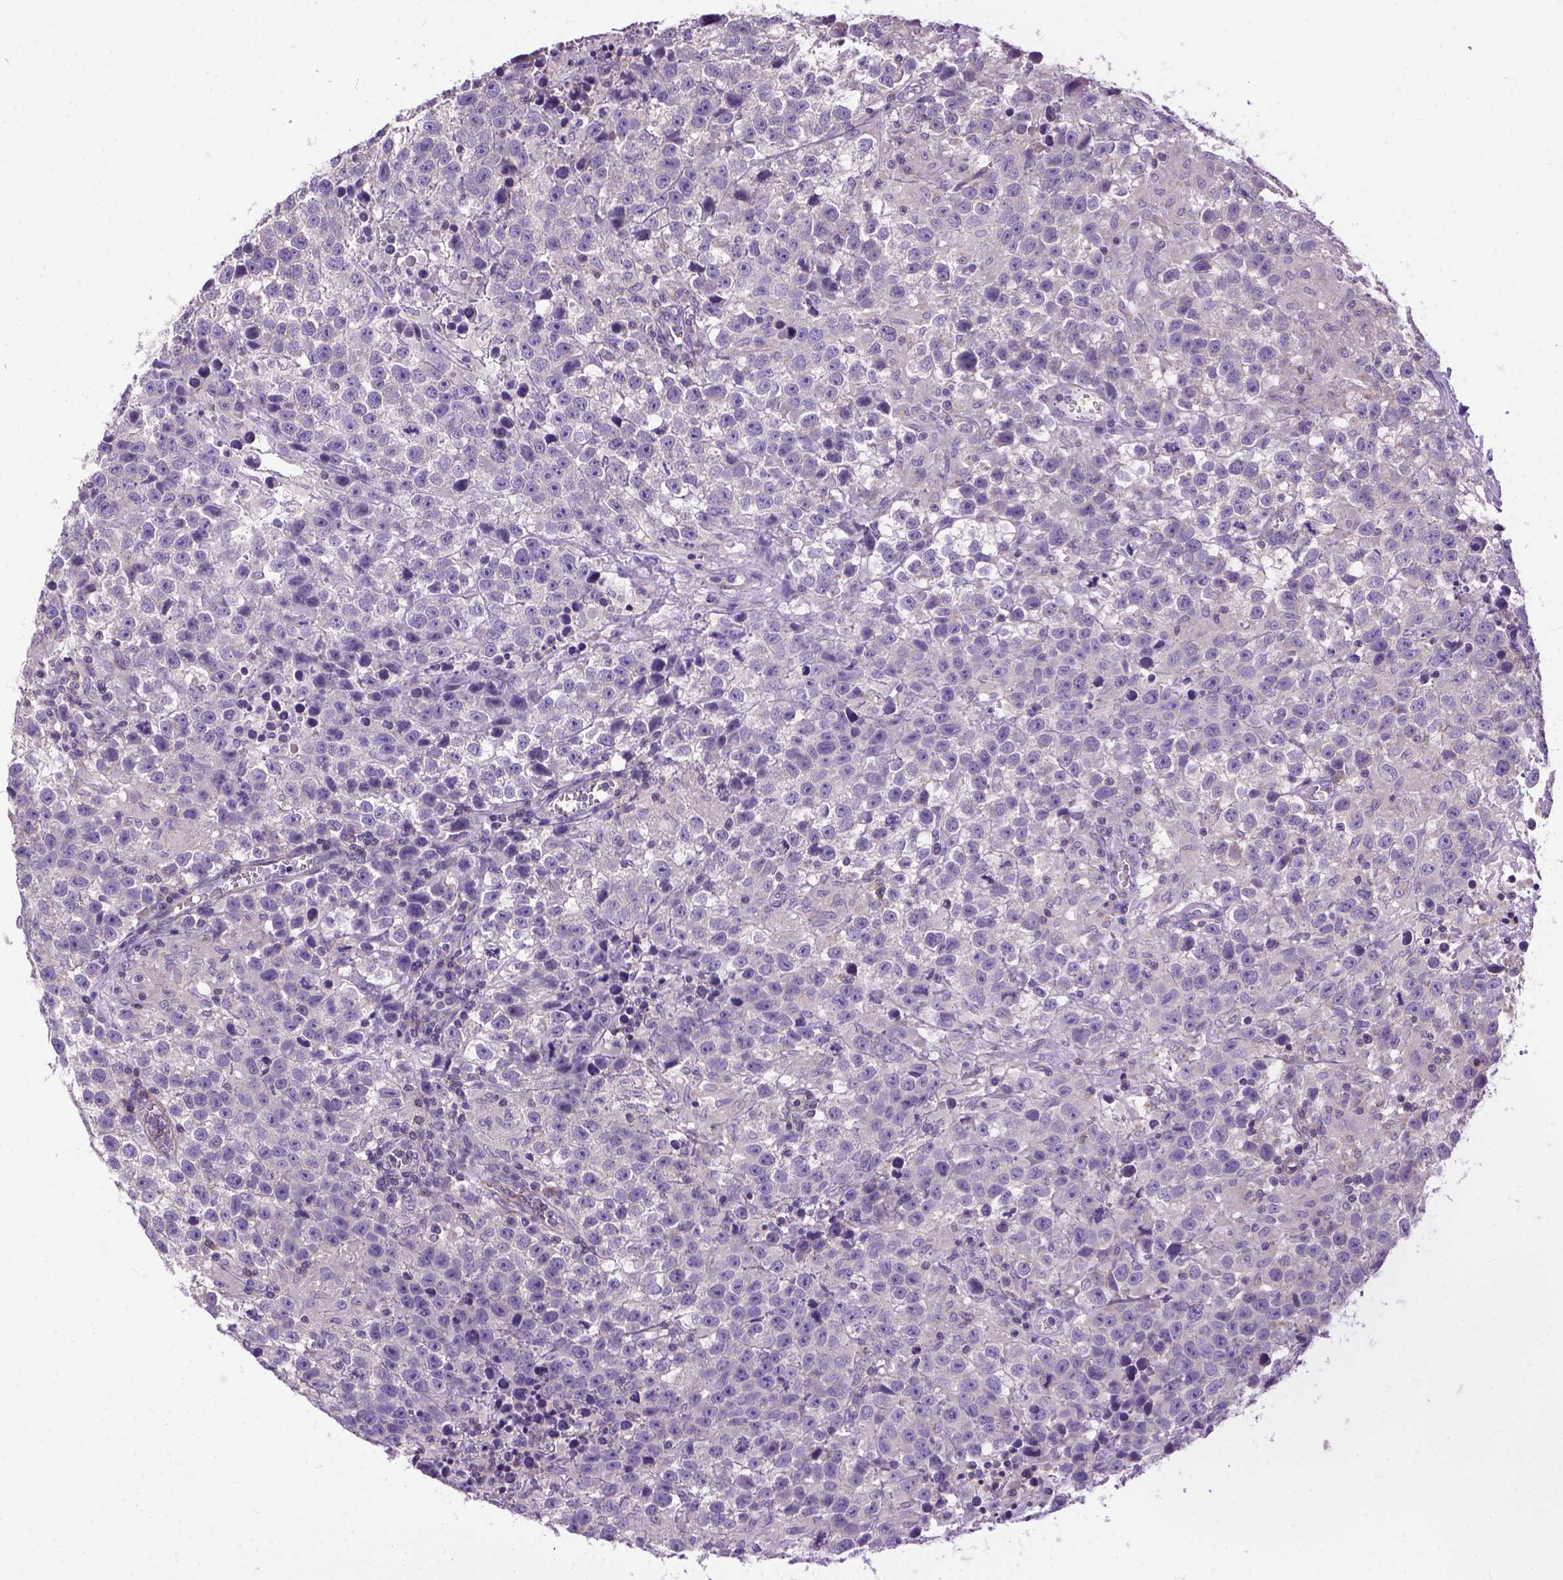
{"staining": {"intensity": "negative", "quantity": "none", "location": "none"}, "tissue": "testis cancer", "cell_type": "Tumor cells", "image_type": "cancer", "snomed": [{"axis": "morphology", "description": "Seminoma, NOS"}, {"axis": "topography", "description": "Testis"}], "caption": "Protein analysis of seminoma (testis) exhibits no significant staining in tumor cells.", "gene": "BANF2", "patient": {"sex": "male", "age": 43}}